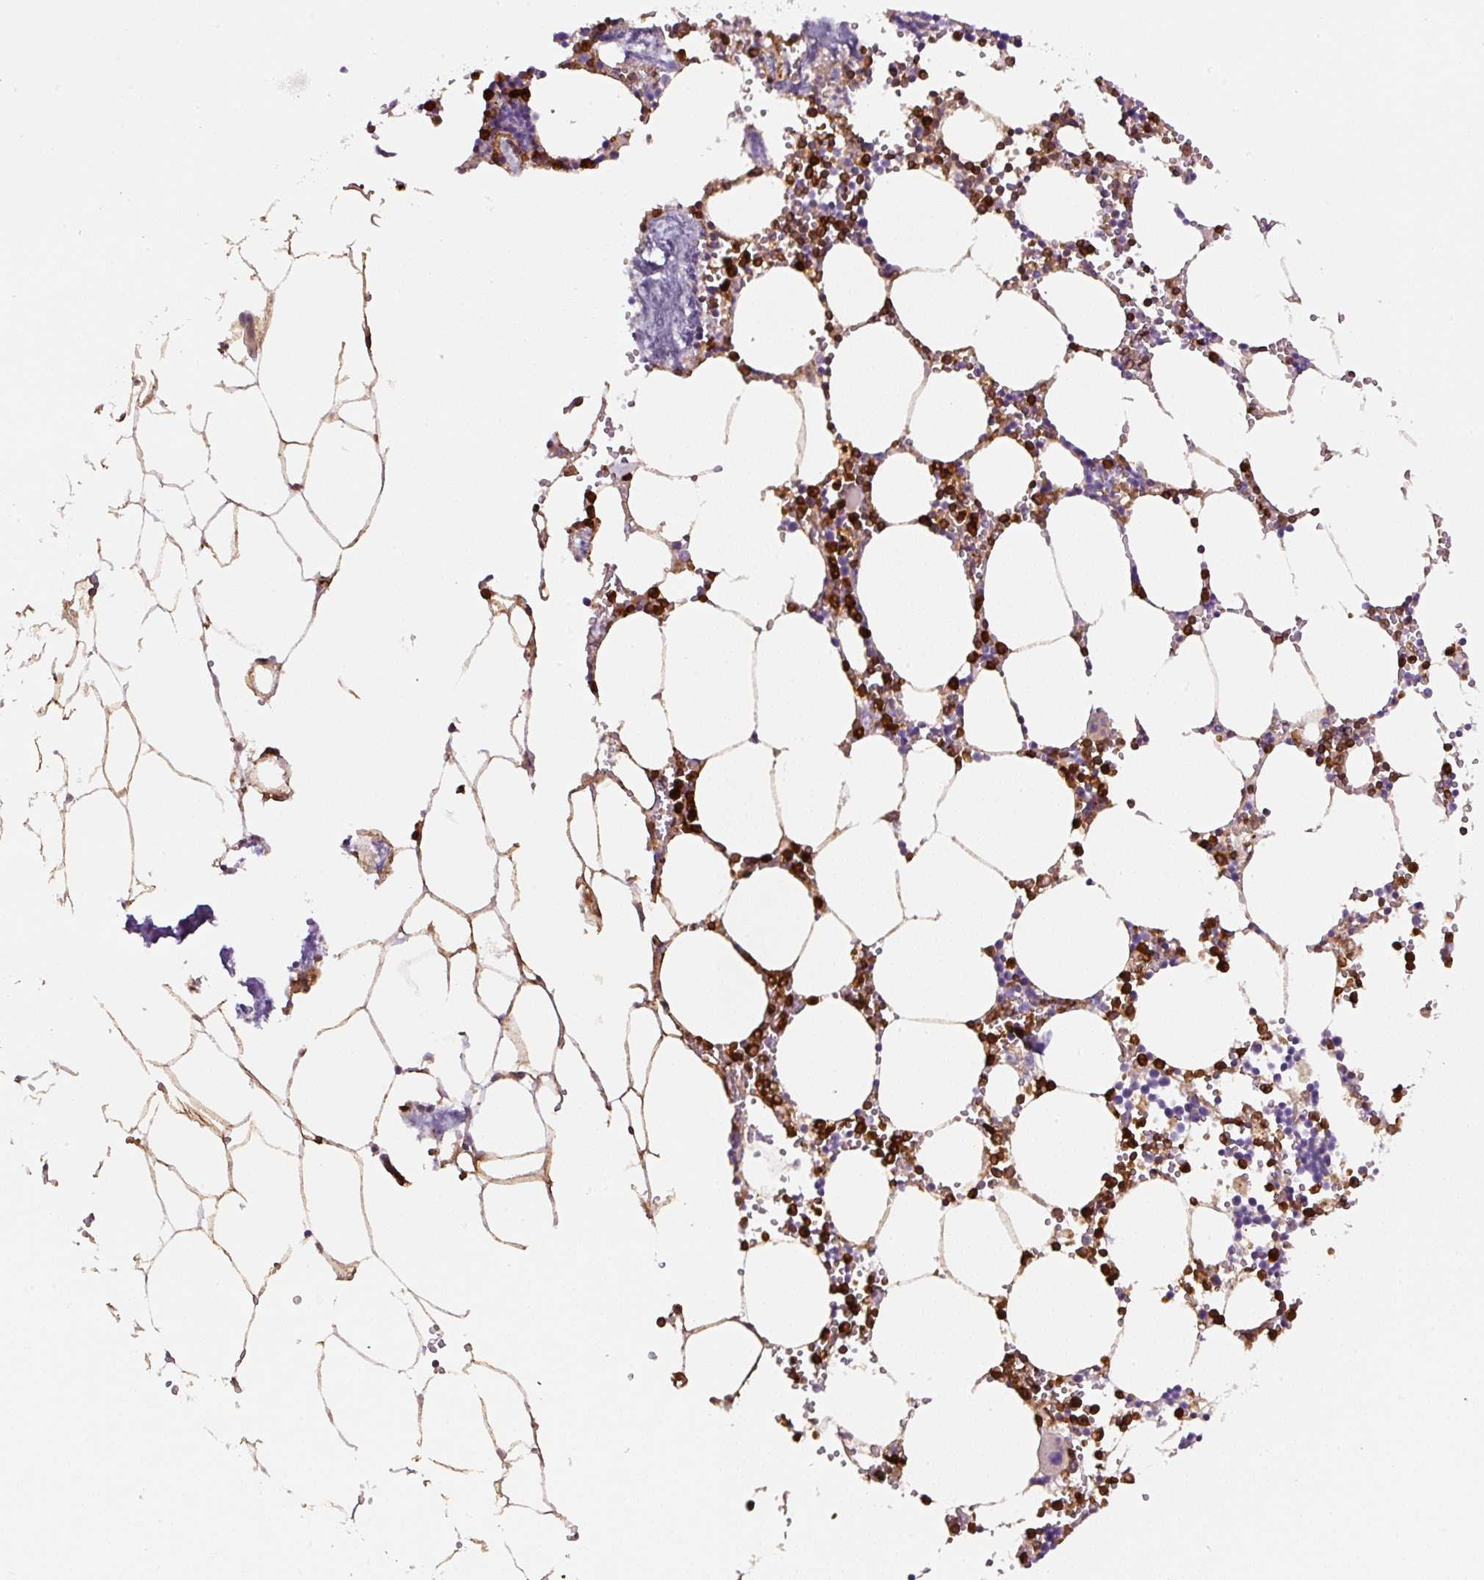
{"staining": {"intensity": "strong", "quantity": "25%-75%", "location": "cytoplasmic/membranous,nuclear"}, "tissue": "bone marrow", "cell_type": "Hematopoietic cells", "image_type": "normal", "snomed": [{"axis": "morphology", "description": "Normal tissue, NOS"}, {"axis": "topography", "description": "Bone marrow"}], "caption": "A photomicrograph showing strong cytoplasmic/membranous,nuclear positivity in about 25%-75% of hematopoietic cells in benign bone marrow, as visualized by brown immunohistochemical staining.", "gene": "ANXA1", "patient": {"sex": "male", "age": 54}}